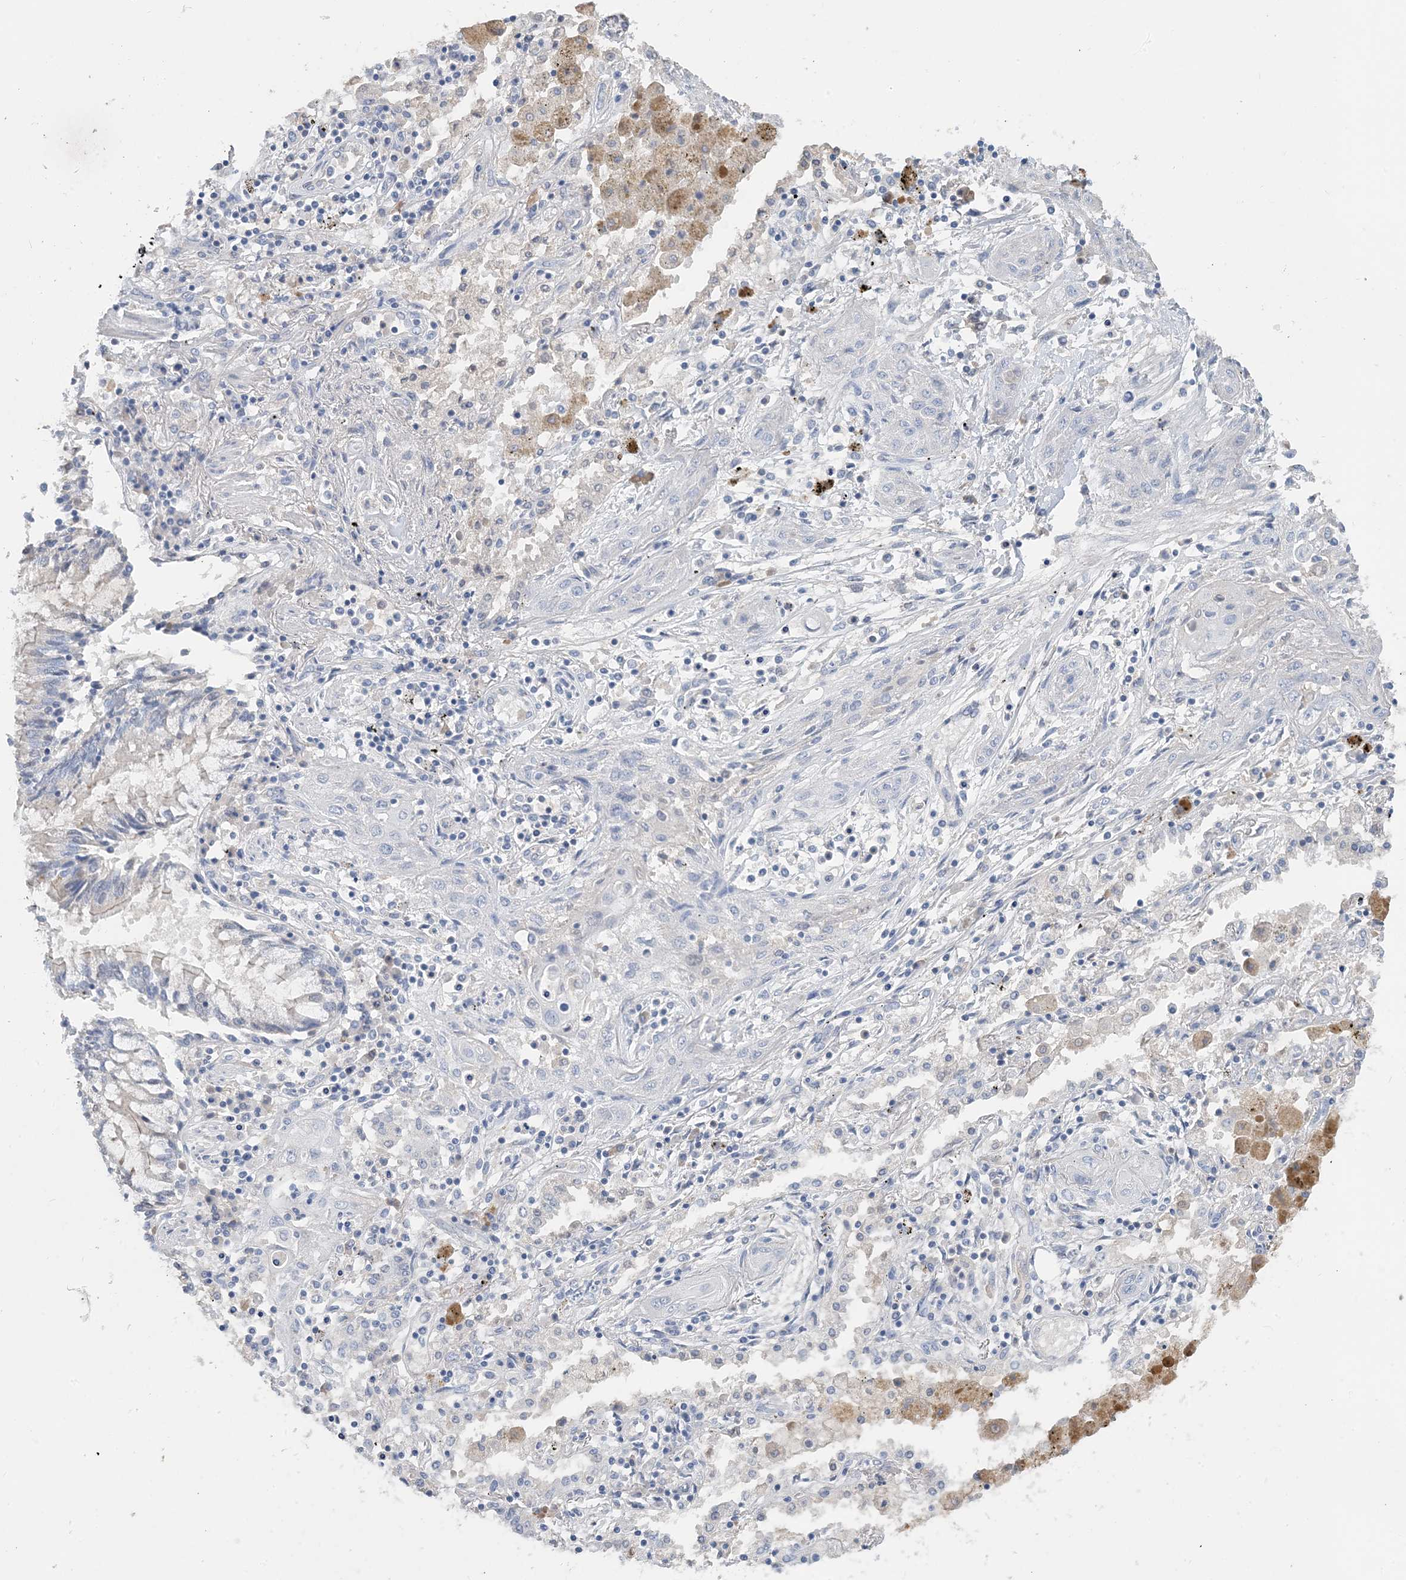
{"staining": {"intensity": "negative", "quantity": "none", "location": "none"}, "tissue": "lung cancer", "cell_type": "Tumor cells", "image_type": "cancer", "snomed": [{"axis": "morphology", "description": "Squamous cell carcinoma, NOS"}, {"axis": "topography", "description": "Lung"}], "caption": "DAB immunohistochemical staining of human lung squamous cell carcinoma reveals no significant positivity in tumor cells.", "gene": "CTRL", "patient": {"sex": "female", "age": 47}}